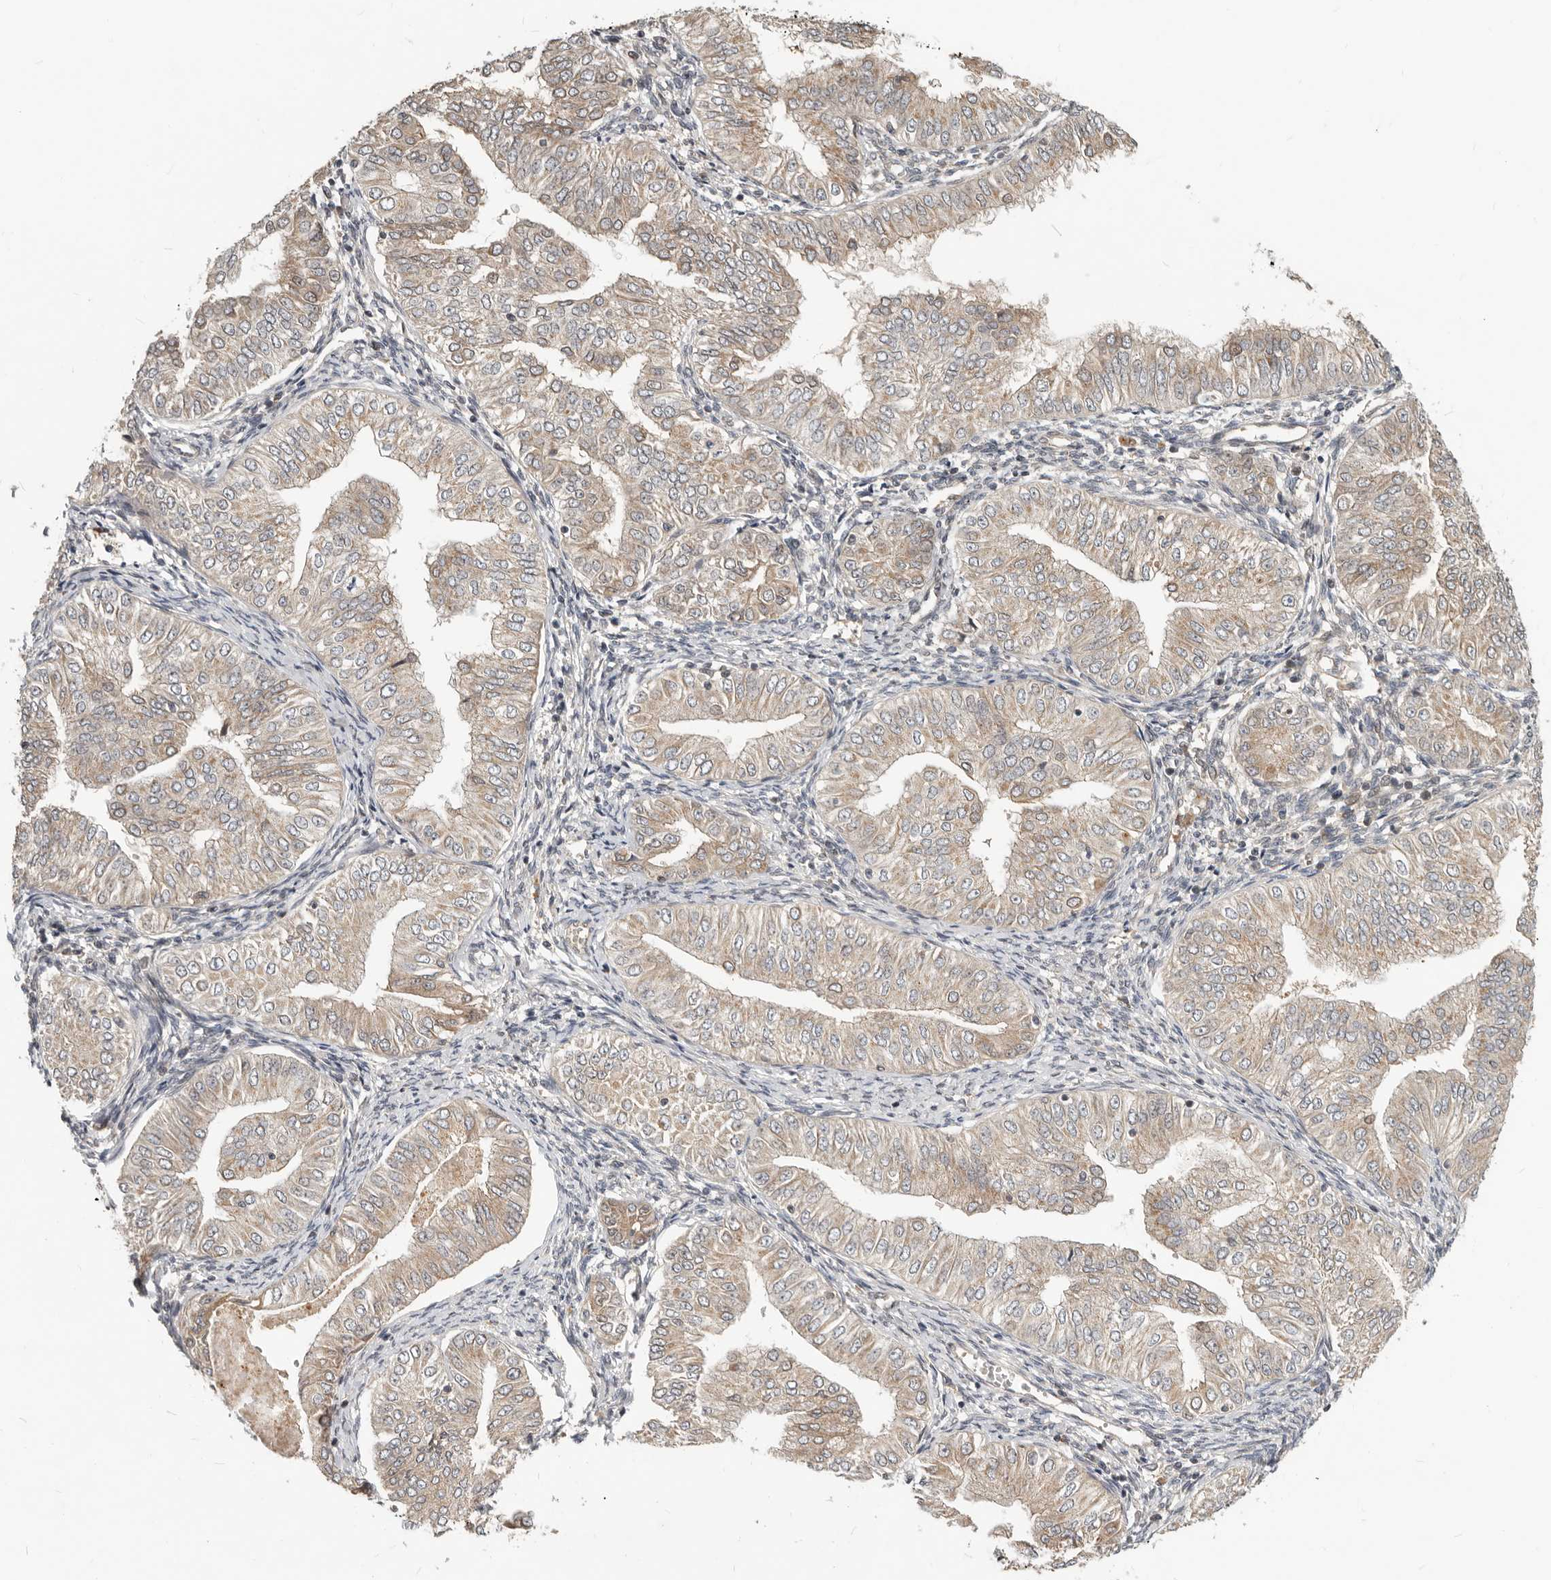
{"staining": {"intensity": "weak", "quantity": ">75%", "location": "cytoplasmic/membranous"}, "tissue": "endometrial cancer", "cell_type": "Tumor cells", "image_type": "cancer", "snomed": [{"axis": "morphology", "description": "Normal tissue, NOS"}, {"axis": "morphology", "description": "Adenocarcinoma, NOS"}, {"axis": "topography", "description": "Endometrium"}], "caption": "A brown stain highlights weak cytoplasmic/membranous staining of a protein in endometrial cancer tumor cells. (brown staining indicates protein expression, while blue staining denotes nuclei).", "gene": "NPY4R", "patient": {"sex": "female", "age": 53}}